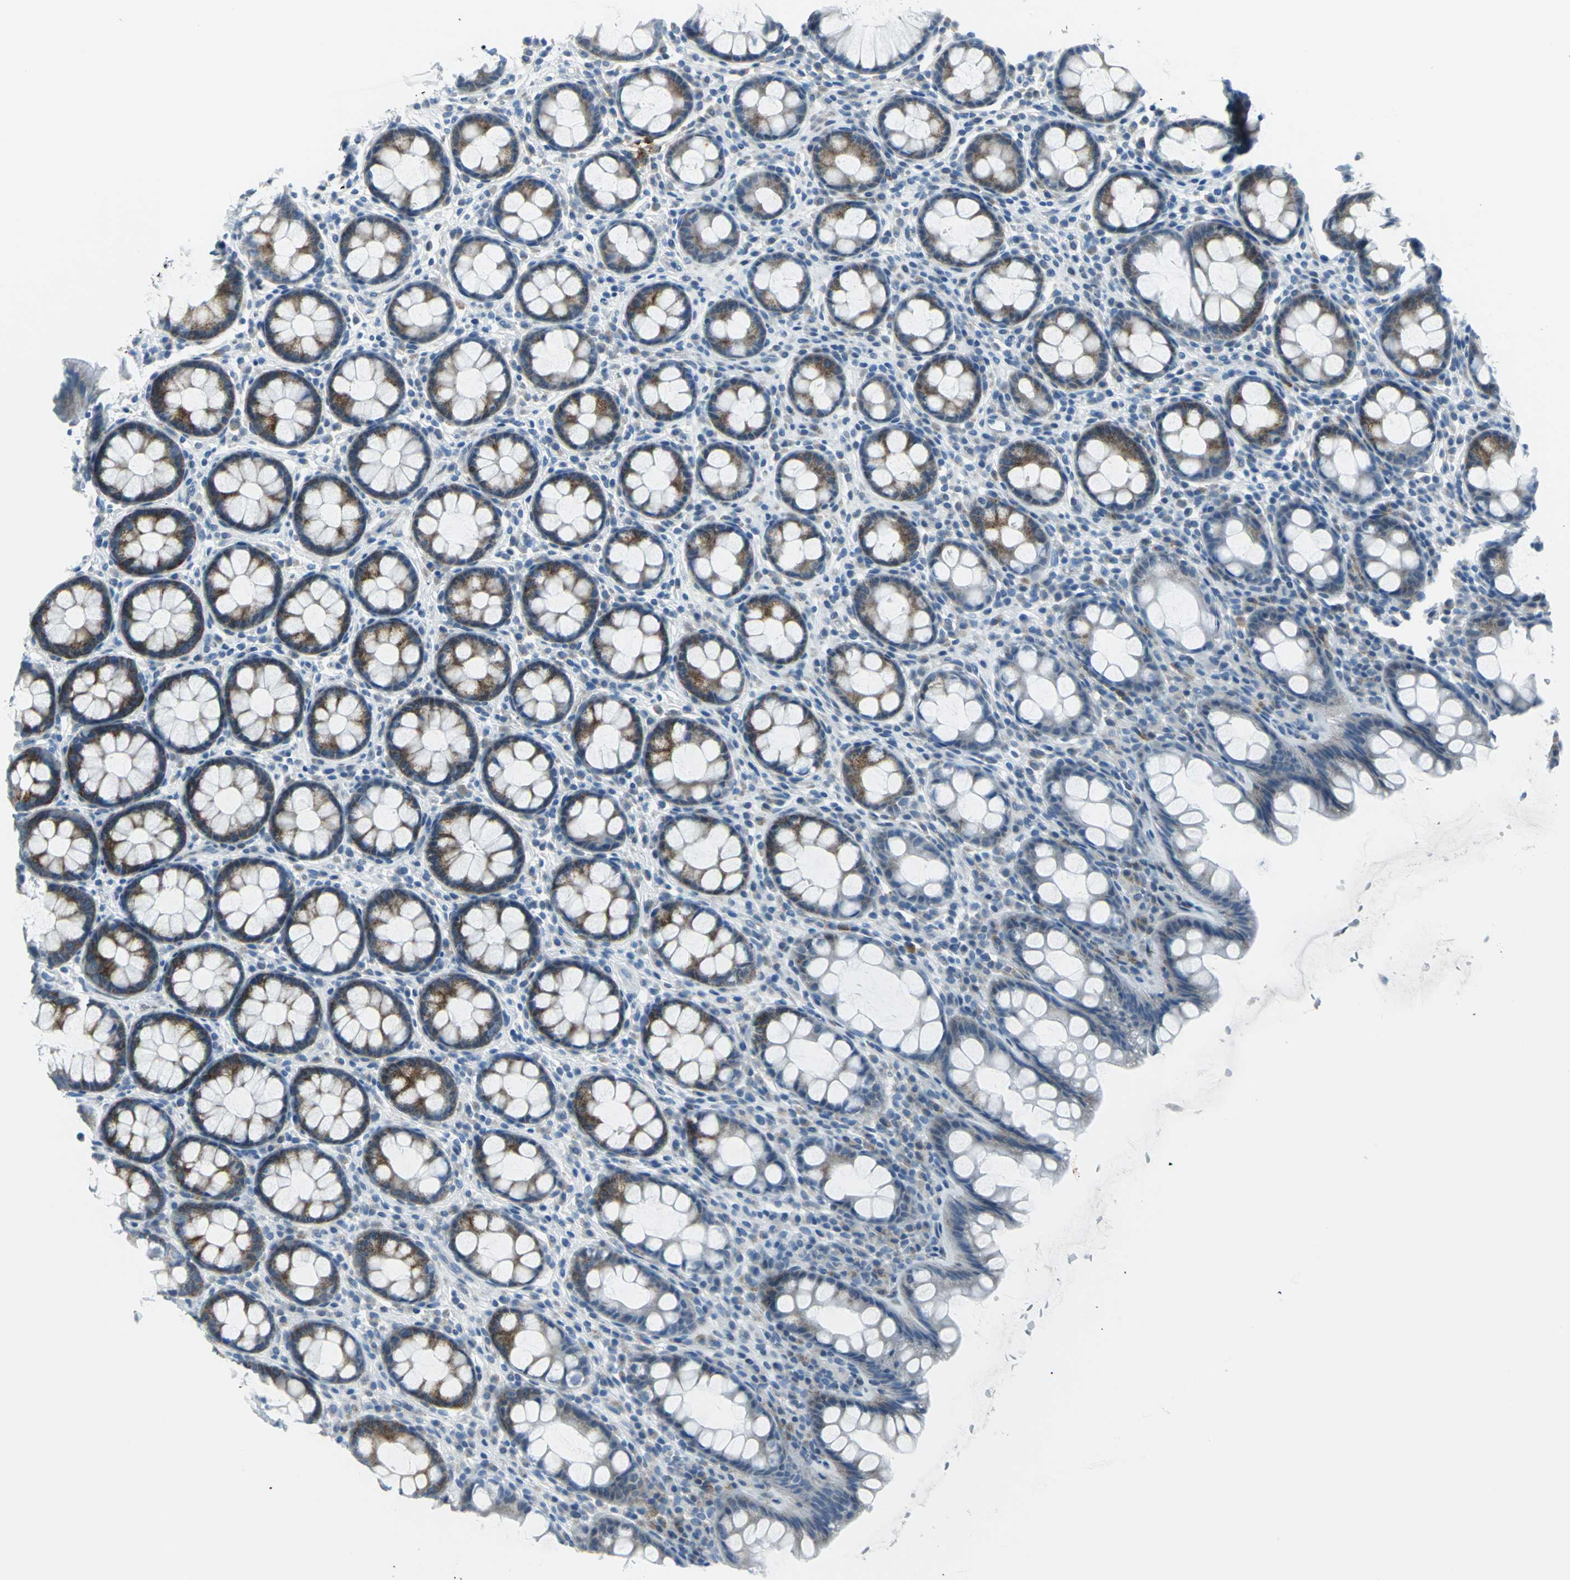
{"staining": {"intensity": "moderate", "quantity": "25%-75%", "location": "cytoplasmic/membranous"}, "tissue": "rectum", "cell_type": "Glandular cells", "image_type": "normal", "snomed": [{"axis": "morphology", "description": "Normal tissue, NOS"}, {"axis": "topography", "description": "Rectum"}], "caption": "Immunohistochemistry histopathology image of unremarkable rectum: rectum stained using immunohistochemistry shows medium levels of moderate protein expression localized specifically in the cytoplasmic/membranous of glandular cells, appearing as a cytoplasmic/membranous brown color.", "gene": "DNAI2", "patient": {"sex": "male", "age": 92}}